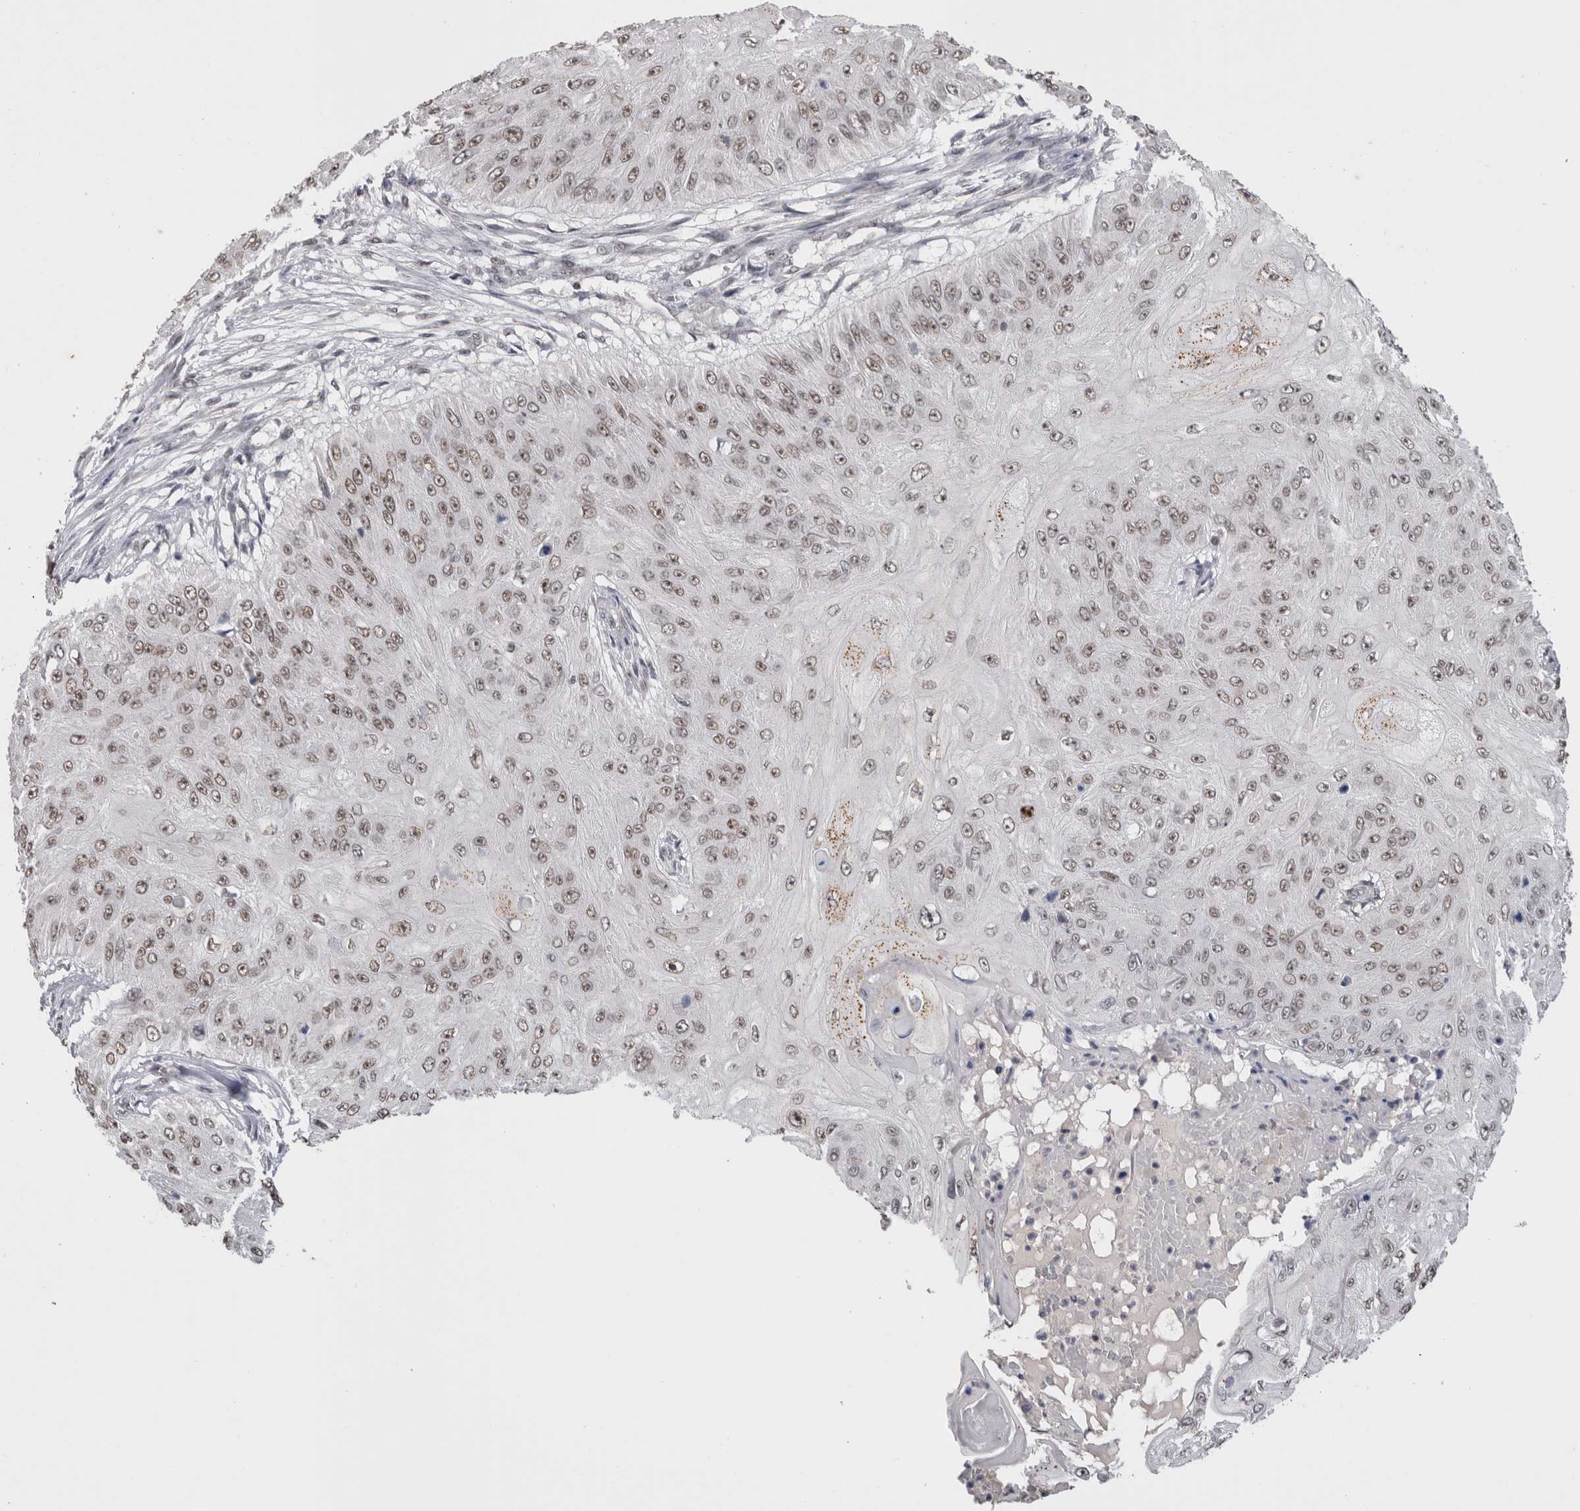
{"staining": {"intensity": "weak", "quantity": ">75%", "location": "nuclear"}, "tissue": "skin cancer", "cell_type": "Tumor cells", "image_type": "cancer", "snomed": [{"axis": "morphology", "description": "Squamous cell carcinoma, NOS"}, {"axis": "topography", "description": "Skin"}], "caption": "A histopathology image showing weak nuclear staining in about >75% of tumor cells in skin squamous cell carcinoma, as visualized by brown immunohistochemical staining.", "gene": "DAXX", "patient": {"sex": "female", "age": 80}}